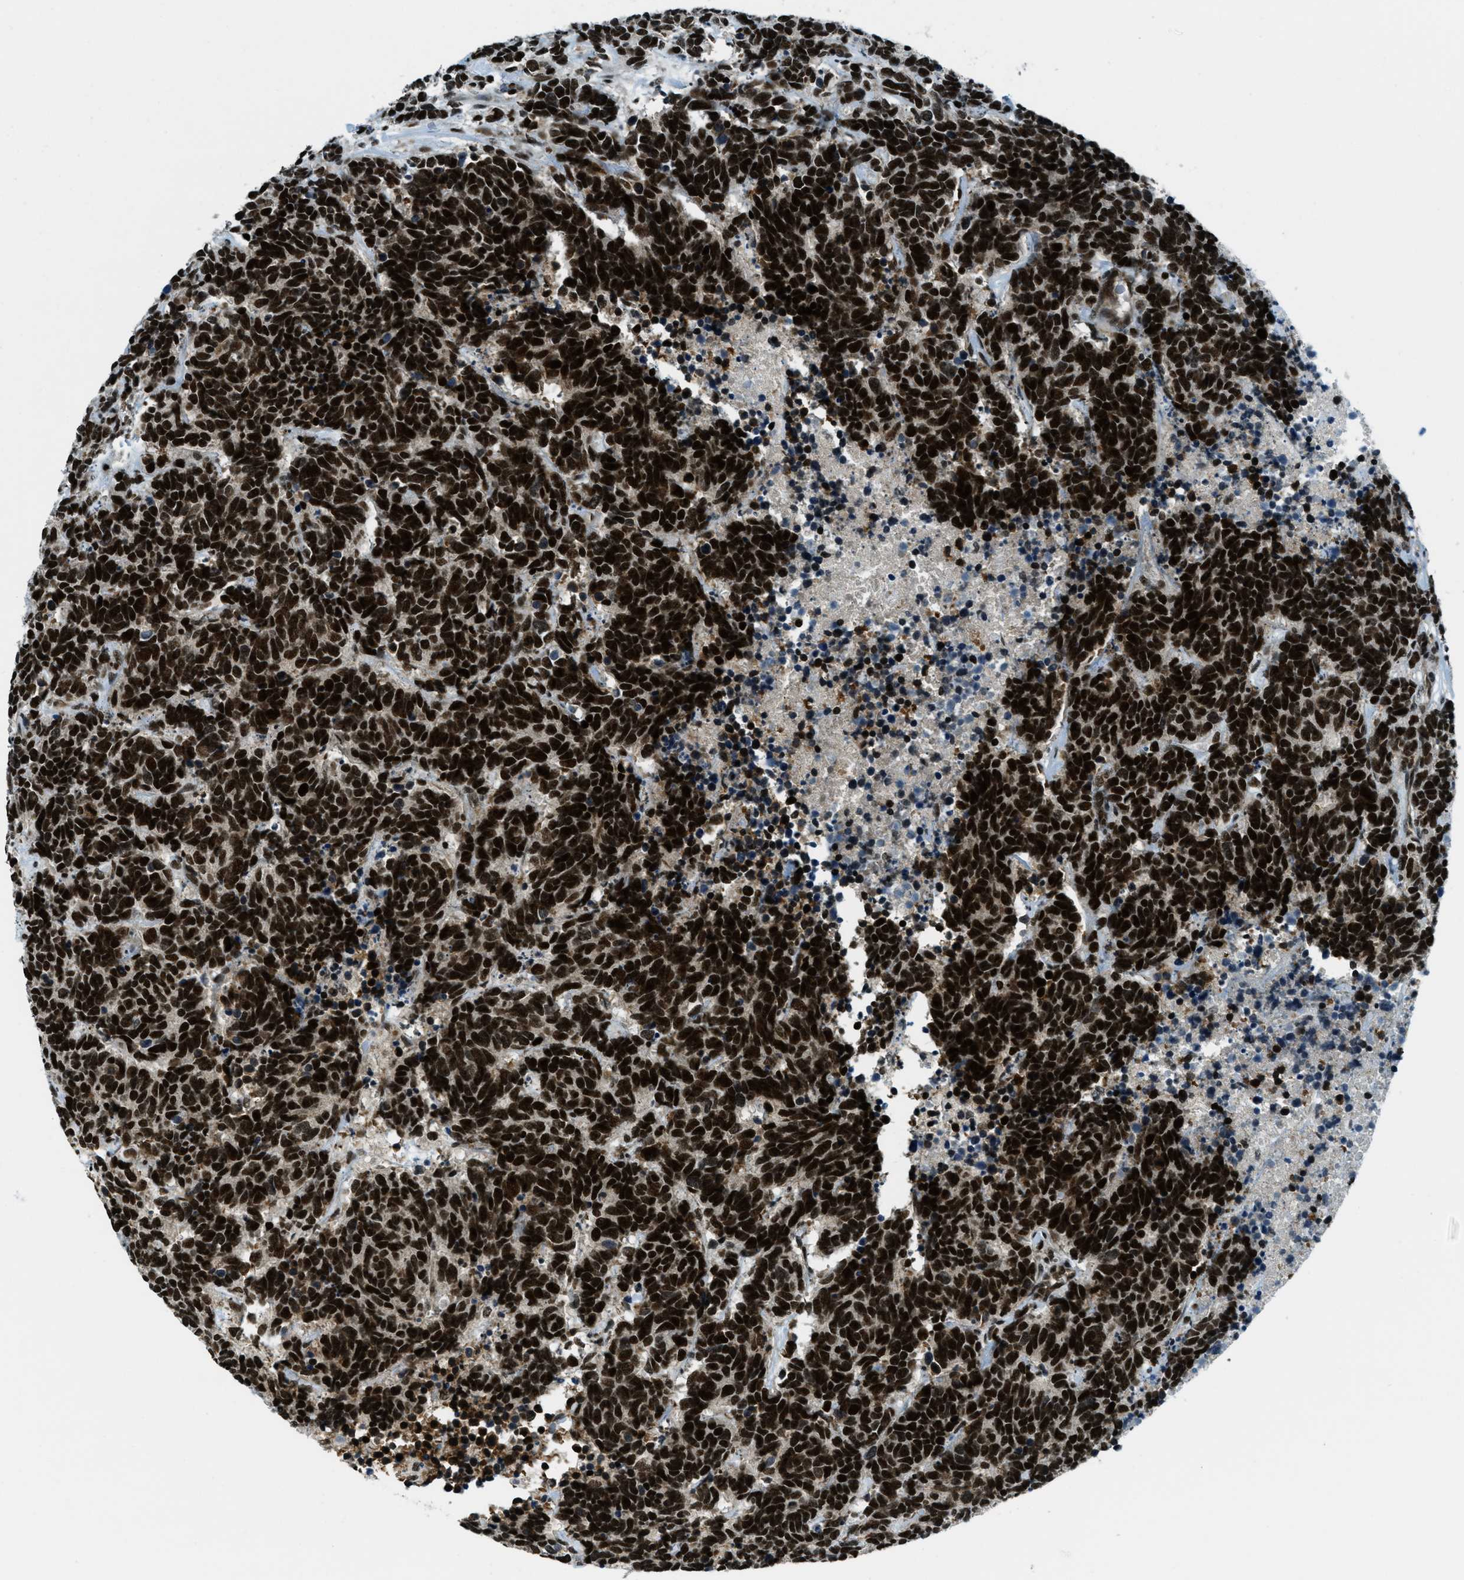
{"staining": {"intensity": "strong", "quantity": ">75%", "location": "nuclear"}, "tissue": "carcinoid", "cell_type": "Tumor cells", "image_type": "cancer", "snomed": [{"axis": "morphology", "description": "Carcinoma, NOS"}, {"axis": "morphology", "description": "Carcinoid, malignant, NOS"}, {"axis": "topography", "description": "Urinary bladder"}], "caption": "Human malignant carcinoid stained for a protein (brown) shows strong nuclear positive expression in about >75% of tumor cells.", "gene": "KLF6", "patient": {"sex": "male", "age": 57}}